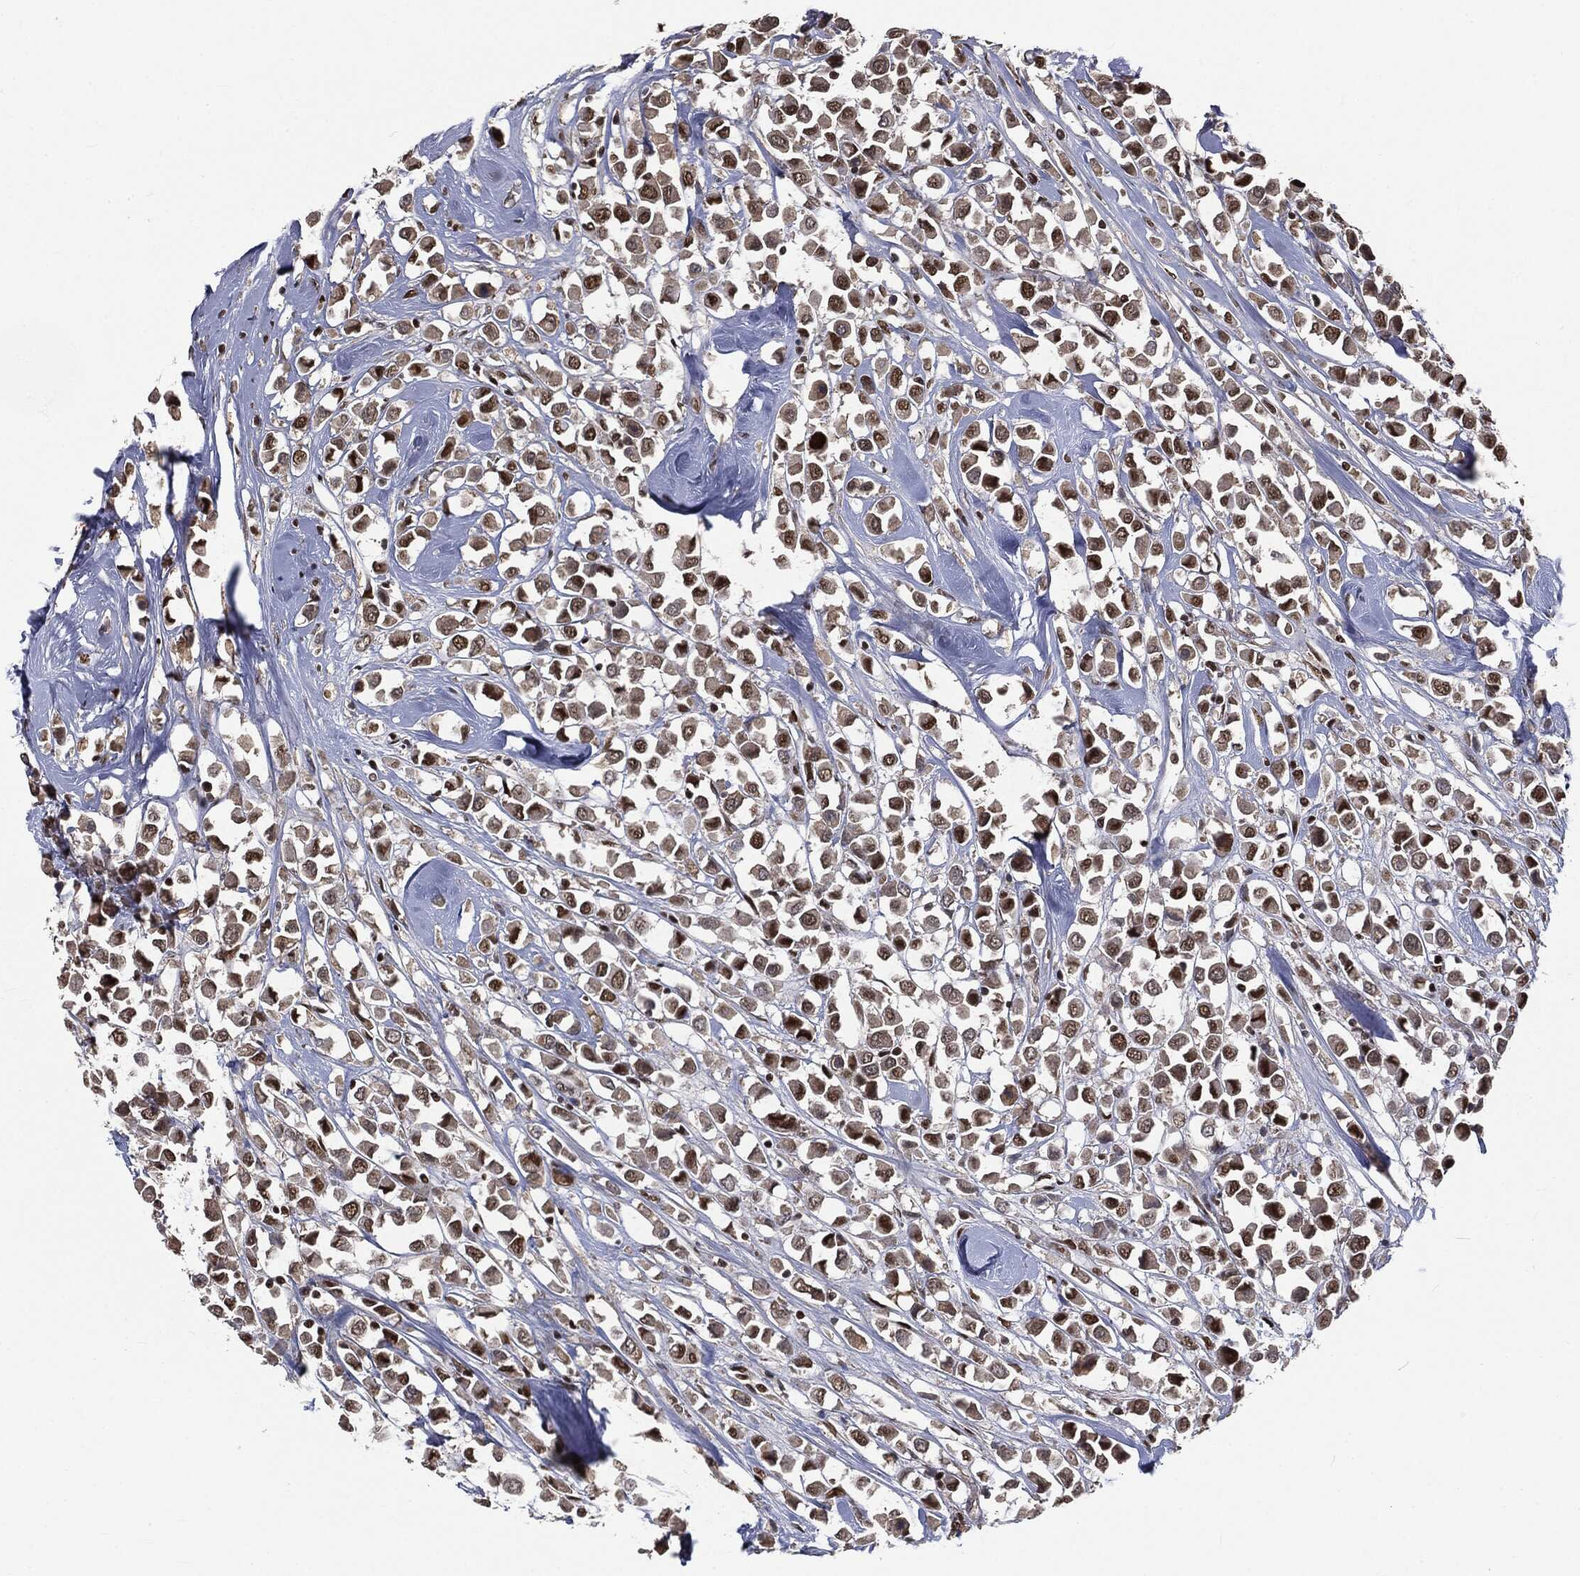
{"staining": {"intensity": "strong", "quantity": "<25%", "location": "nuclear"}, "tissue": "breast cancer", "cell_type": "Tumor cells", "image_type": "cancer", "snomed": [{"axis": "morphology", "description": "Duct carcinoma"}, {"axis": "topography", "description": "Breast"}], "caption": "Human breast cancer (infiltrating ductal carcinoma) stained for a protein (brown) shows strong nuclear positive staining in about <25% of tumor cells.", "gene": "DPH2", "patient": {"sex": "female", "age": 61}}